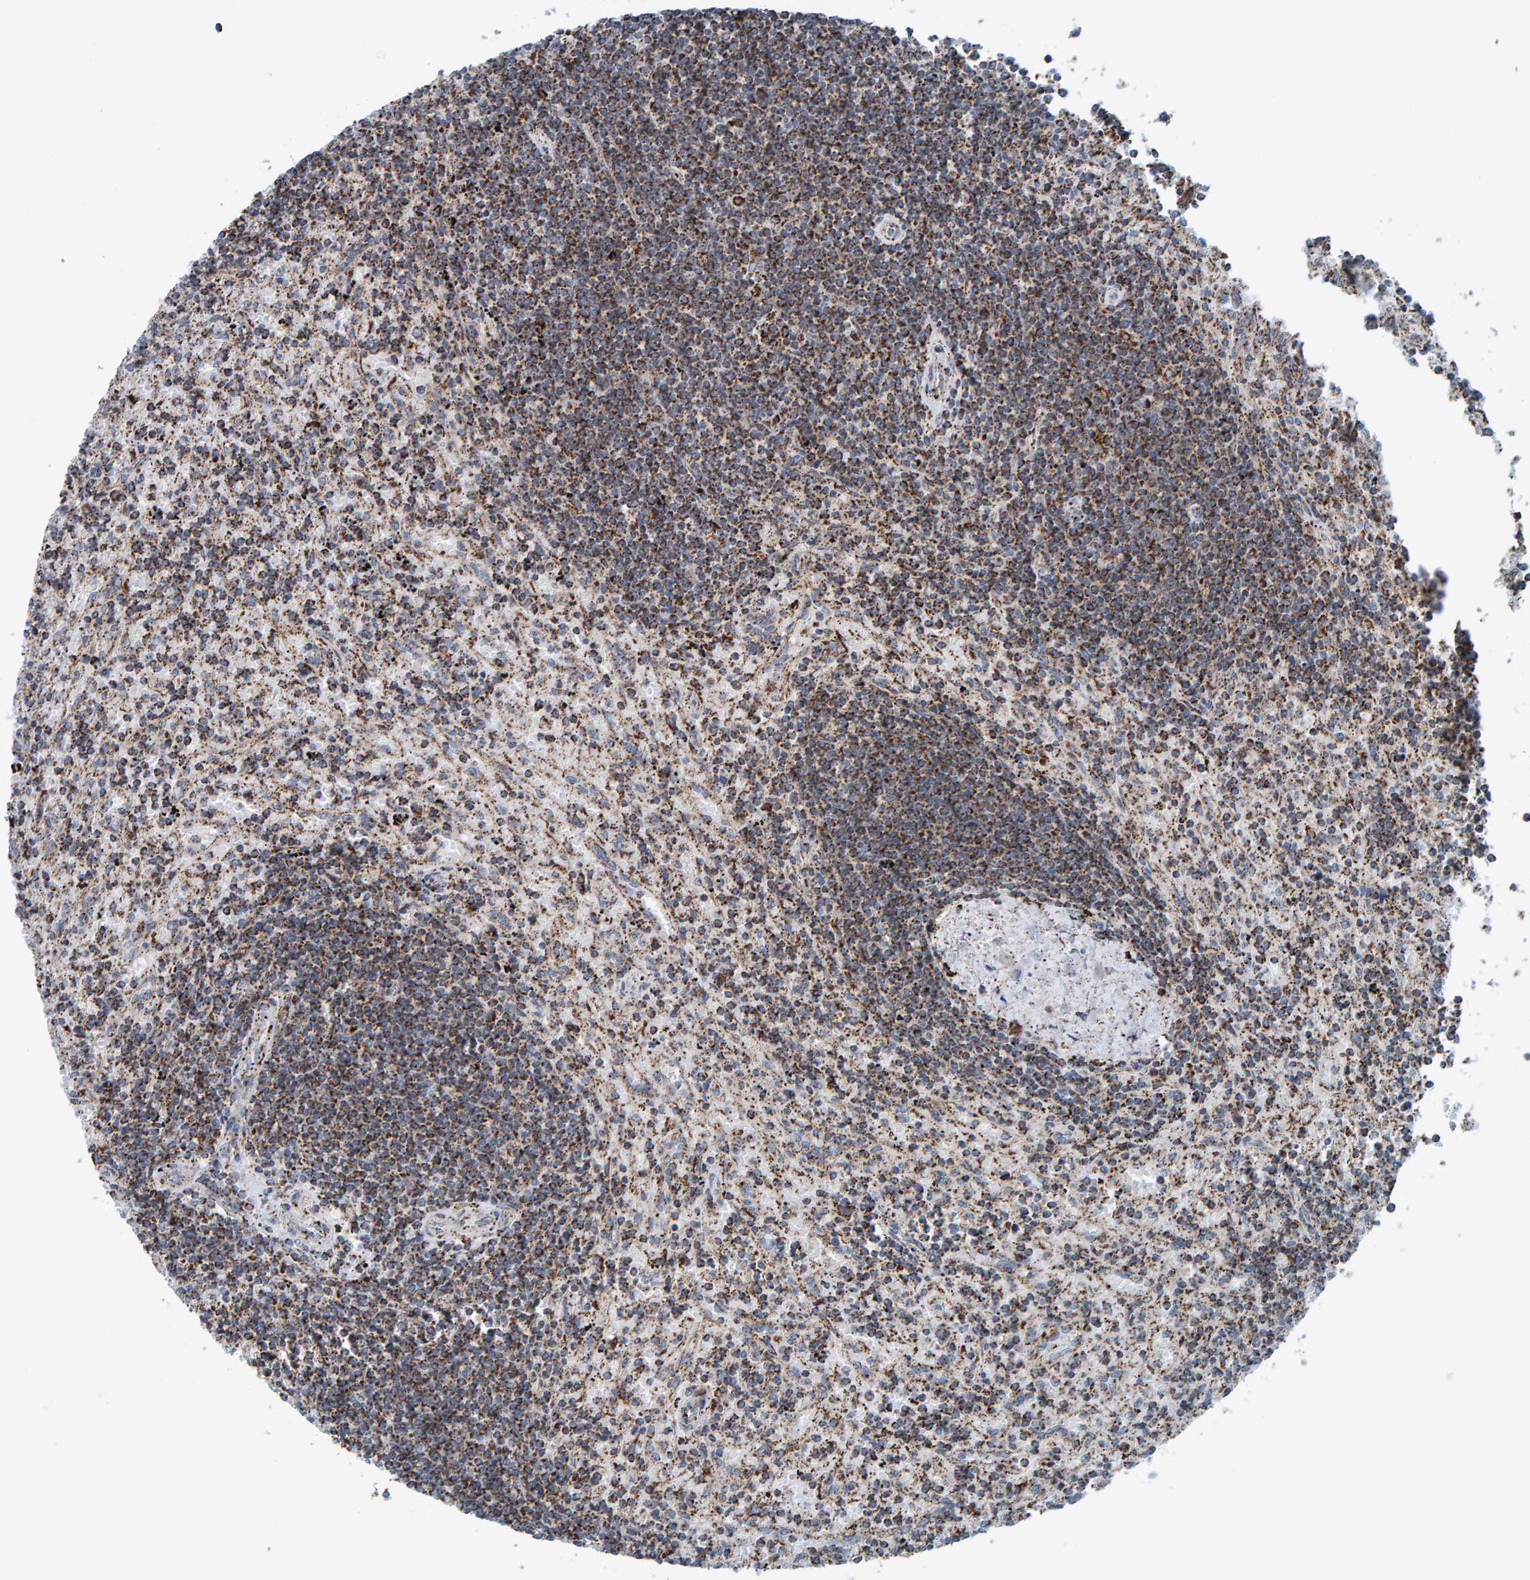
{"staining": {"intensity": "strong", "quantity": "25%-75%", "location": "cytoplasmic/membranous"}, "tissue": "lymphoma", "cell_type": "Tumor cells", "image_type": "cancer", "snomed": [{"axis": "morphology", "description": "Malignant lymphoma, non-Hodgkin's type, Low grade"}, {"axis": "topography", "description": "Spleen"}], "caption": "This histopathology image displays lymphoma stained with immunohistochemistry to label a protein in brown. The cytoplasmic/membranous of tumor cells show strong positivity for the protein. Nuclei are counter-stained blue.", "gene": "ZNF48", "patient": {"sex": "male", "age": 76}}